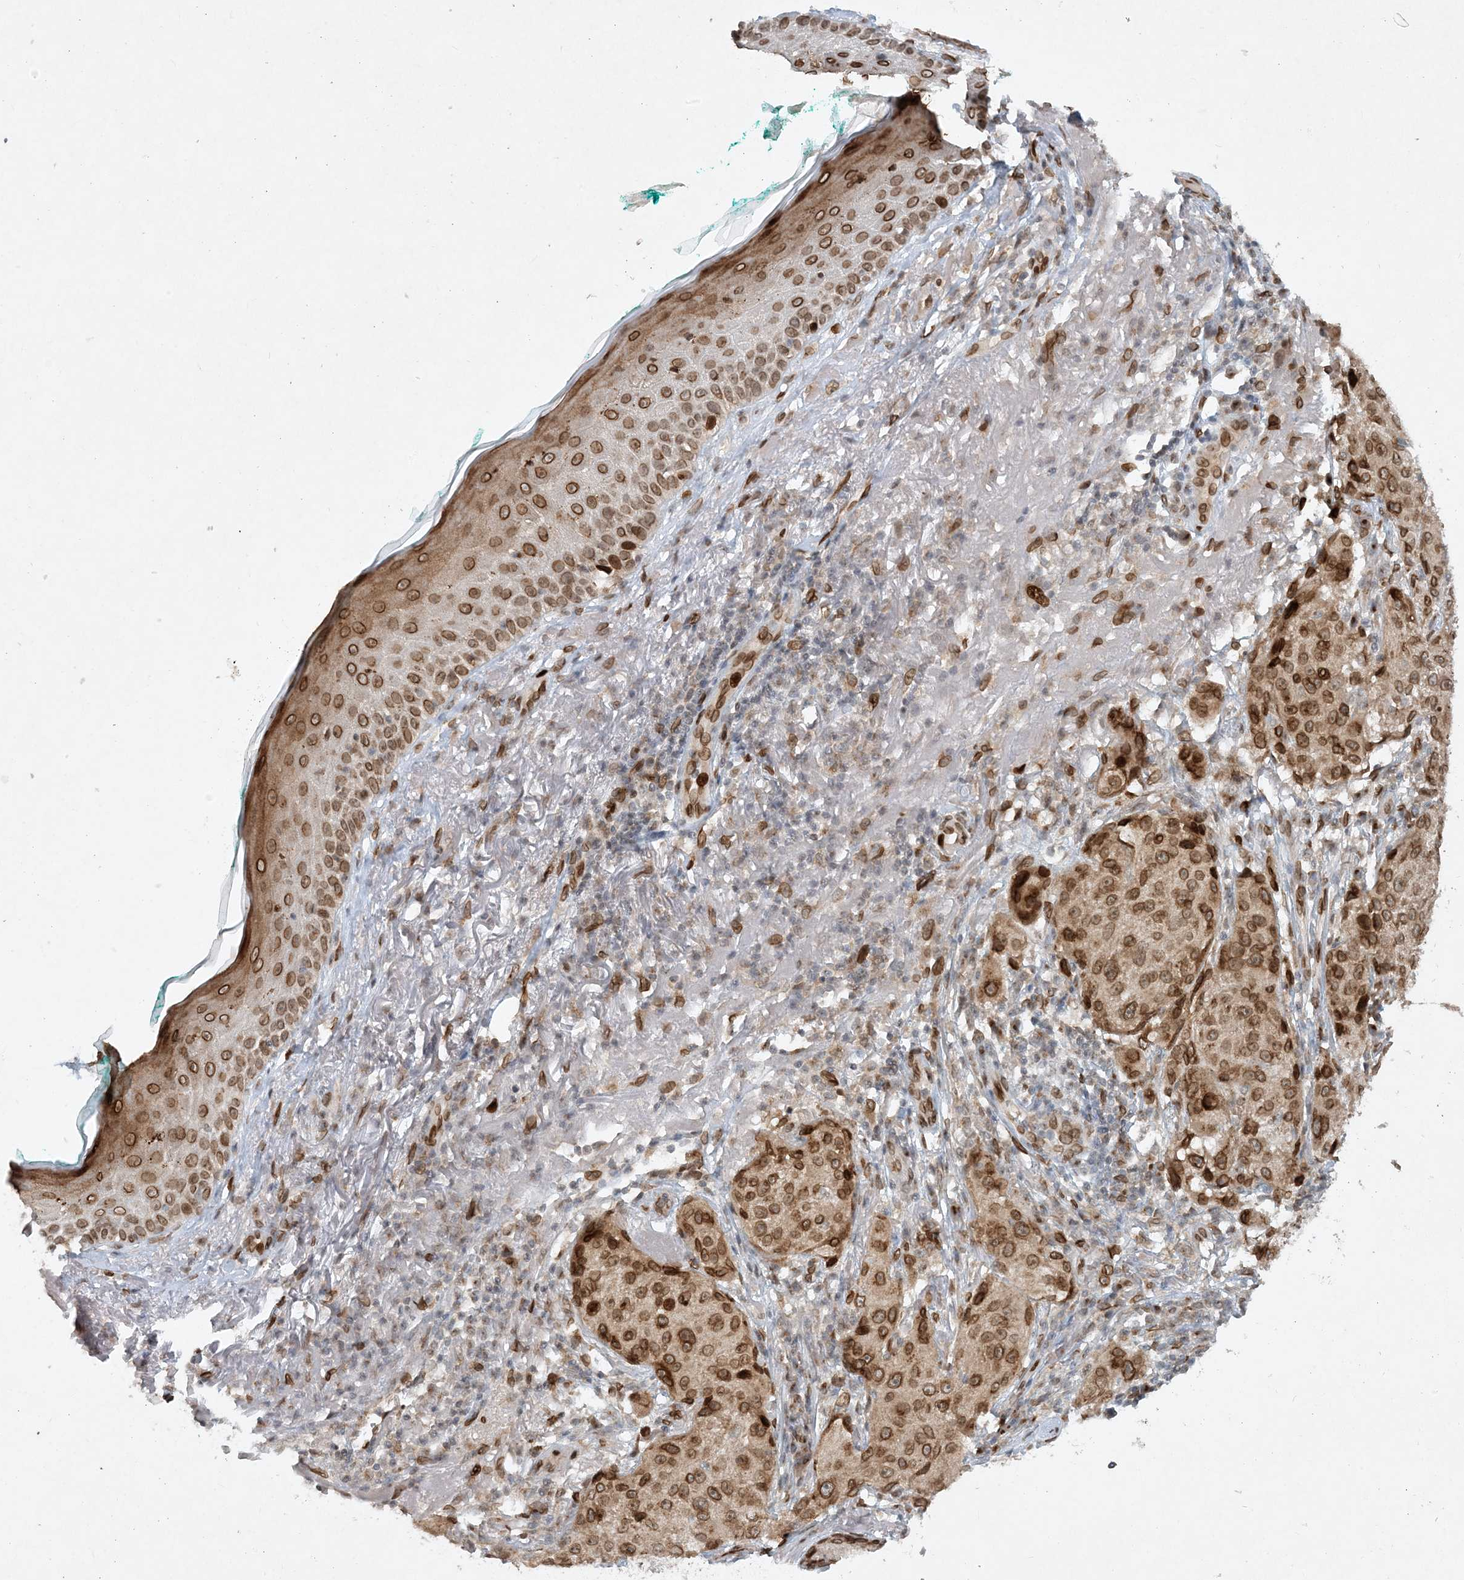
{"staining": {"intensity": "strong", "quantity": ">75%", "location": "cytoplasmic/membranous,nuclear"}, "tissue": "melanoma", "cell_type": "Tumor cells", "image_type": "cancer", "snomed": [{"axis": "morphology", "description": "Necrosis, NOS"}, {"axis": "morphology", "description": "Malignant melanoma, NOS"}, {"axis": "topography", "description": "Skin"}], "caption": "Protein staining of melanoma tissue demonstrates strong cytoplasmic/membranous and nuclear staining in approximately >75% of tumor cells.", "gene": "SLC35A2", "patient": {"sex": "female", "age": 87}}